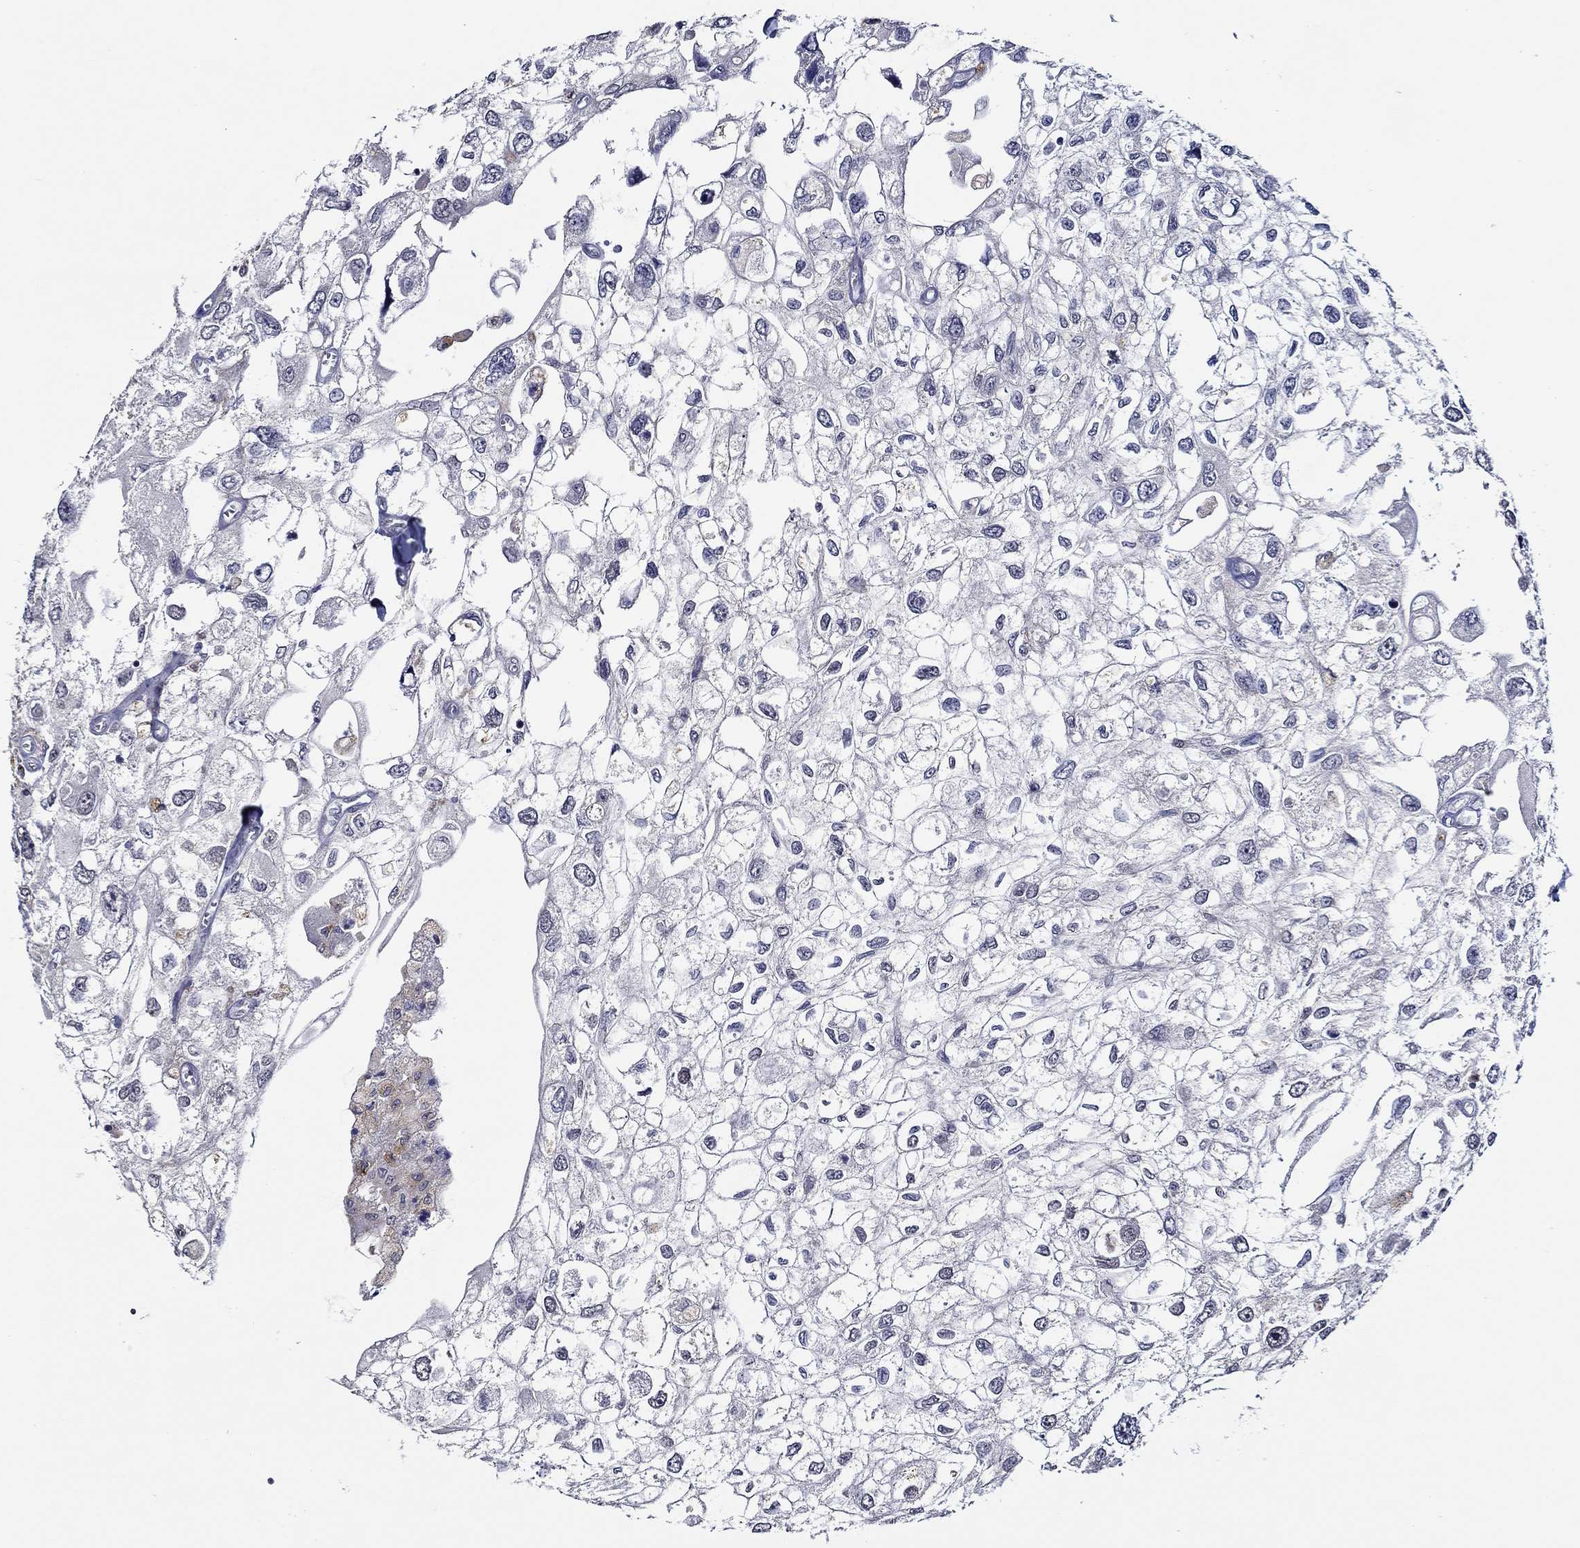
{"staining": {"intensity": "negative", "quantity": "none", "location": "none"}, "tissue": "urothelial cancer", "cell_type": "Tumor cells", "image_type": "cancer", "snomed": [{"axis": "morphology", "description": "Urothelial carcinoma, High grade"}, {"axis": "topography", "description": "Urinary bladder"}], "caption": "Urothelial cancer was stained to show a protein in brown. There is no significant staining in tumor cells. (Immunohistochemistry (ihc), brightfield microscopy, high magnification).", "gene": "GATA2", "patient": {"sex": "male", "age": 59}}